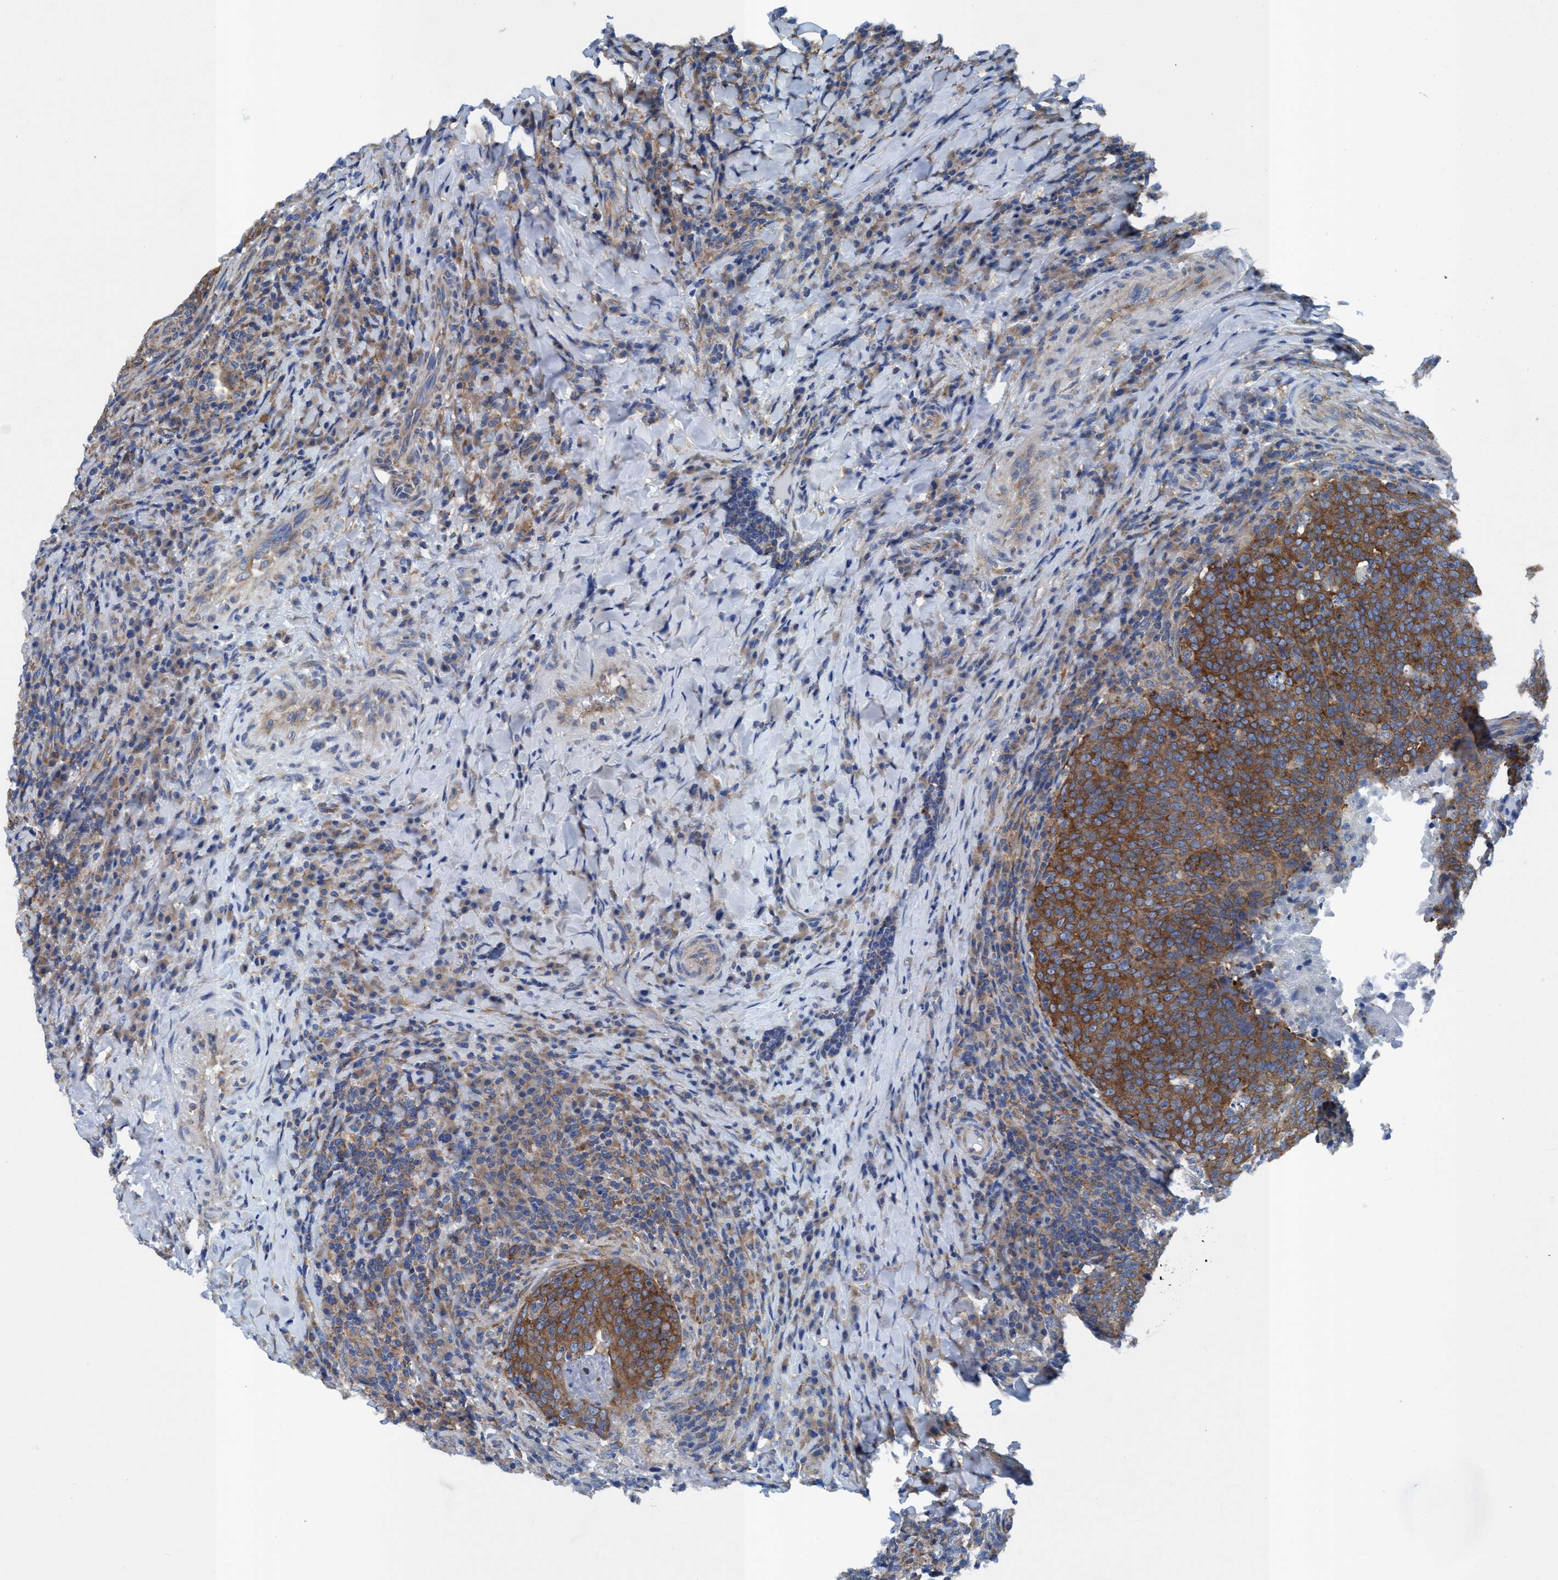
{"staining": {"intensity": "moderate", "quantity": ">75%", "location": "cytoplasmic/membranous"}, "tissue": "head and neck cancer", "cell_type": "Tumor cells", "image_type": "cancer", "snomed": [{"axis": "morphology", "description": "Squamous cell carcinoma, NOS"}, {"axis": "morphology", "description": "Squamous cell carcinoma, metastatic, NOS"}, {"axis": "topography", "description": "Lymph node"}, {"axis": "topography", "description": "Head-Neck"}], "caption": "Metastatic squamous cell carcinoma (head and neck) stained with DAB (3,3'-diaminobenzidine) IHC shows medium levels of moderate cytoplasmic/membranous staining in about >75% of tumor cells.", "gene": "NMT1", "patient": {"sex": "male", "age": 62}}